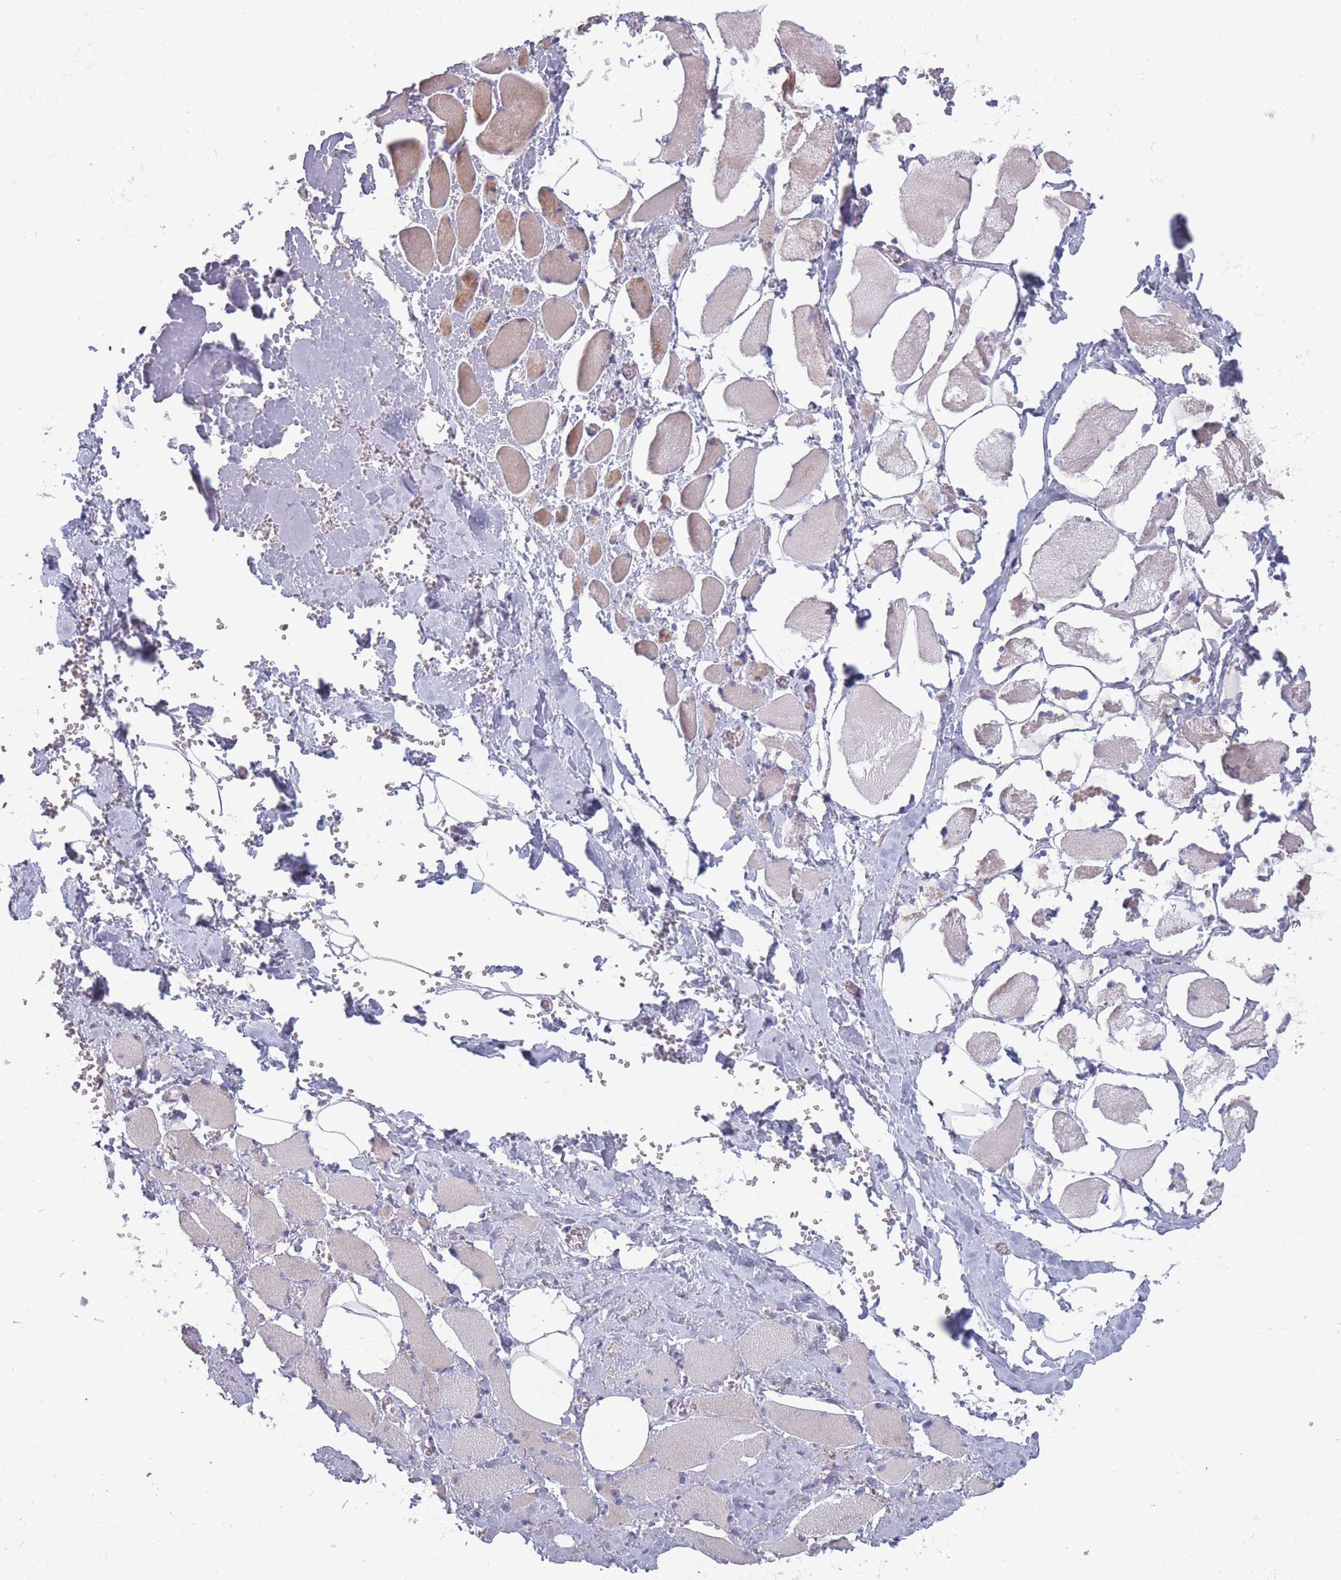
{"staining": {"intensity": "weak", "quantity": "25%-75%", "location": "cytoplasmic/membranous"}, "tissue": "skeletal muscle", "cell_type": "Myocytes", "image_type": "normal", "snomed": [{"axis": "morphology", "description": "Normal tissue, NOS"}, {"axis": "morphology", "description": "Basal cell carcinoma"}, {"axis": "topography", "description": "Skeletal muscle"}], "caption": "A low amount of weak cytoplasmic/membranous staining is identified in approximately 25%-75% of myocytes in benign skeletal muscle. (Stains: DAB in brown, nuclei in blue, Microscopy: brightfield microscopy at high magnification).", "gene": "ROS1", "patient": {"sex": "female", "age": 64}}